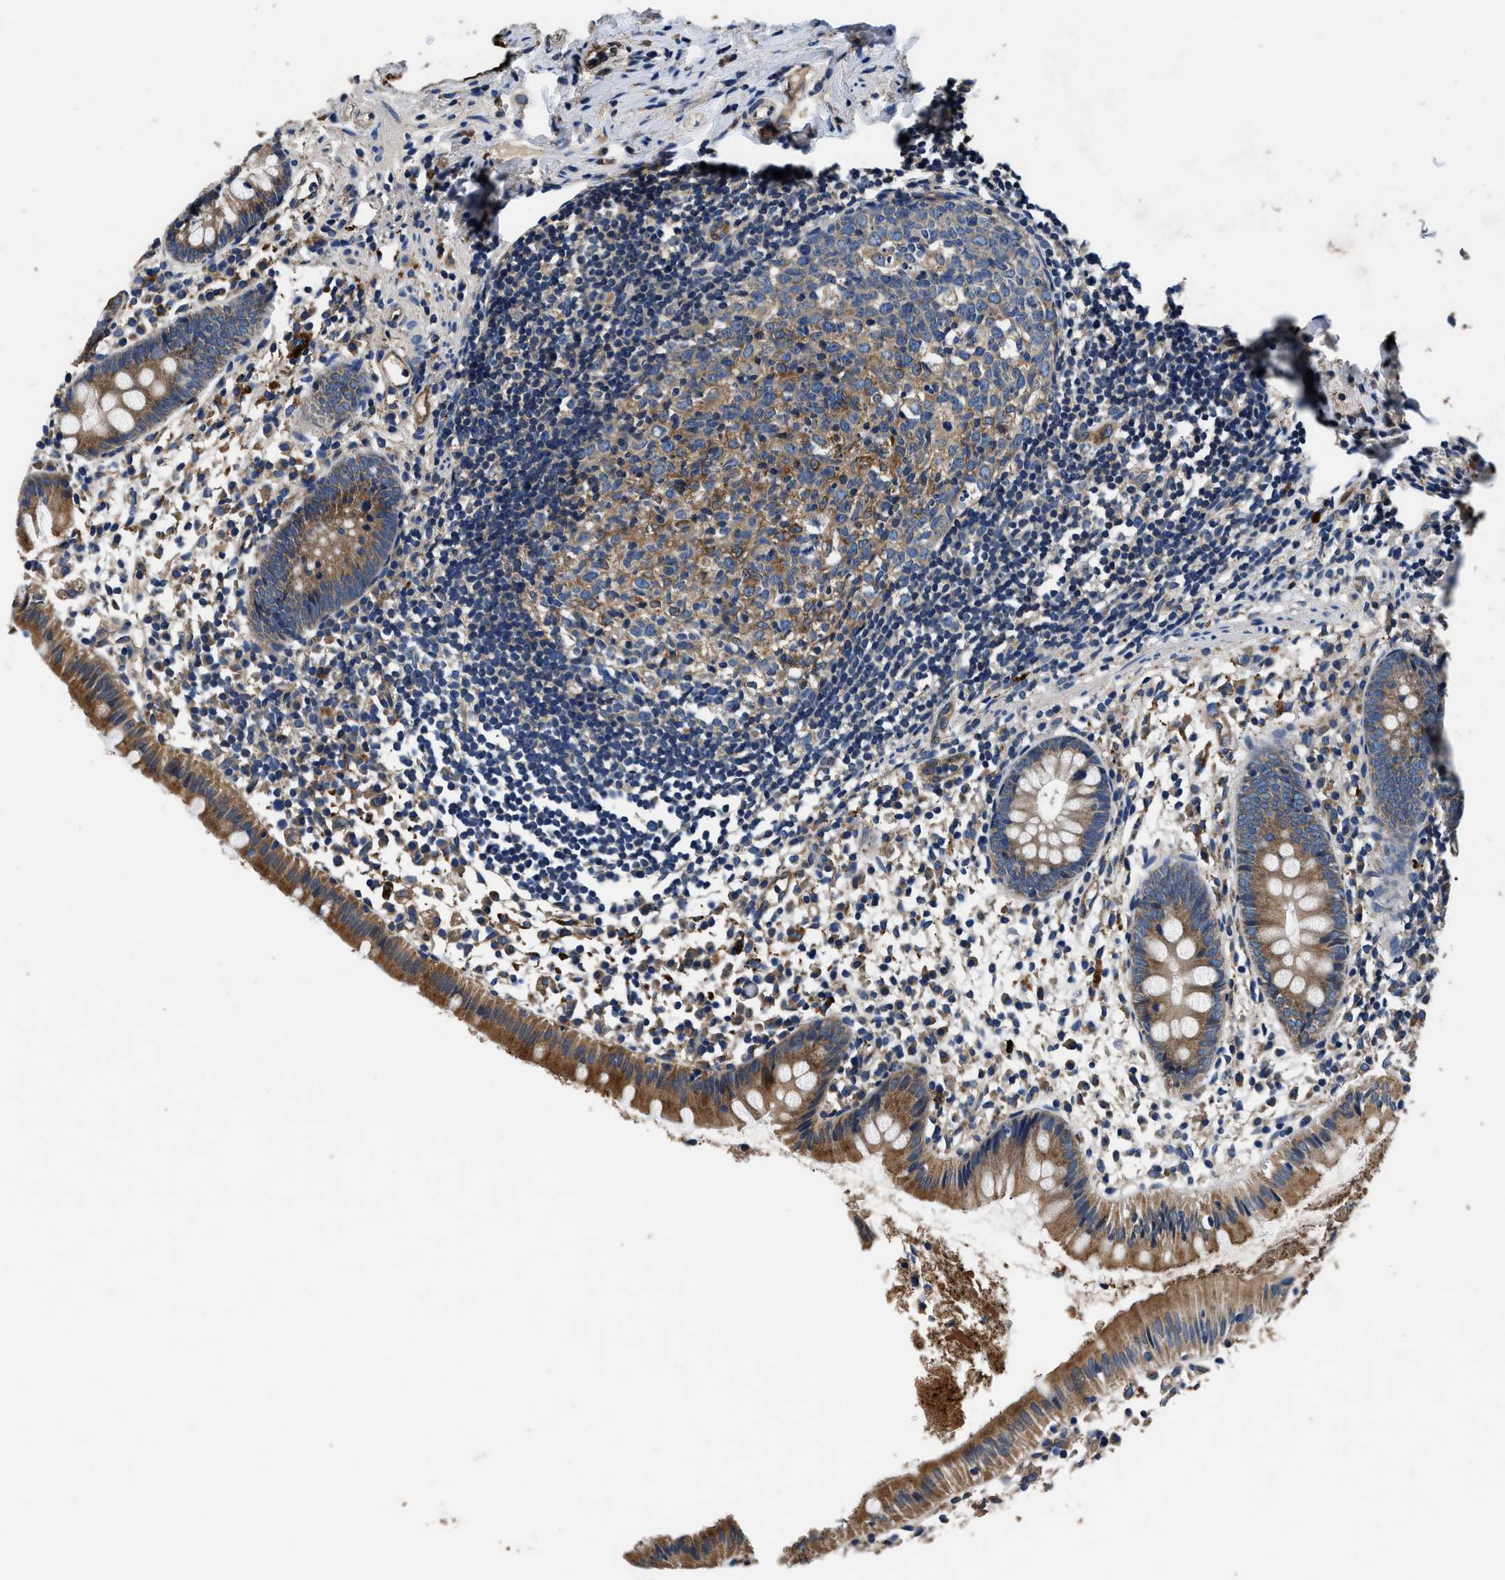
{"staining": {"intensity": "moderate", "quantity": ">75%", "location": "cytoplasmic/membranous"}, "tissue": "appendix", "cell_type": "Glandular cells", "image_type": "normal", "snomed": [{"axis": "morphology", "description": "Normal tissue, NOS"}, {"axis": "topography", "description": "Appendix"}], "caption": "Appendix was stained to show a protein in brown. There is medium levels of moderate cytoplasmic/membranous positivity in about >75% of glandular cells. The staining is performed using DAB brown chromogen to label protein expression. The nuclei are counter-stained blue using hematoxylin.", "gene": "DHRS7B", "patient": {"sex": "female", "age": 20}}